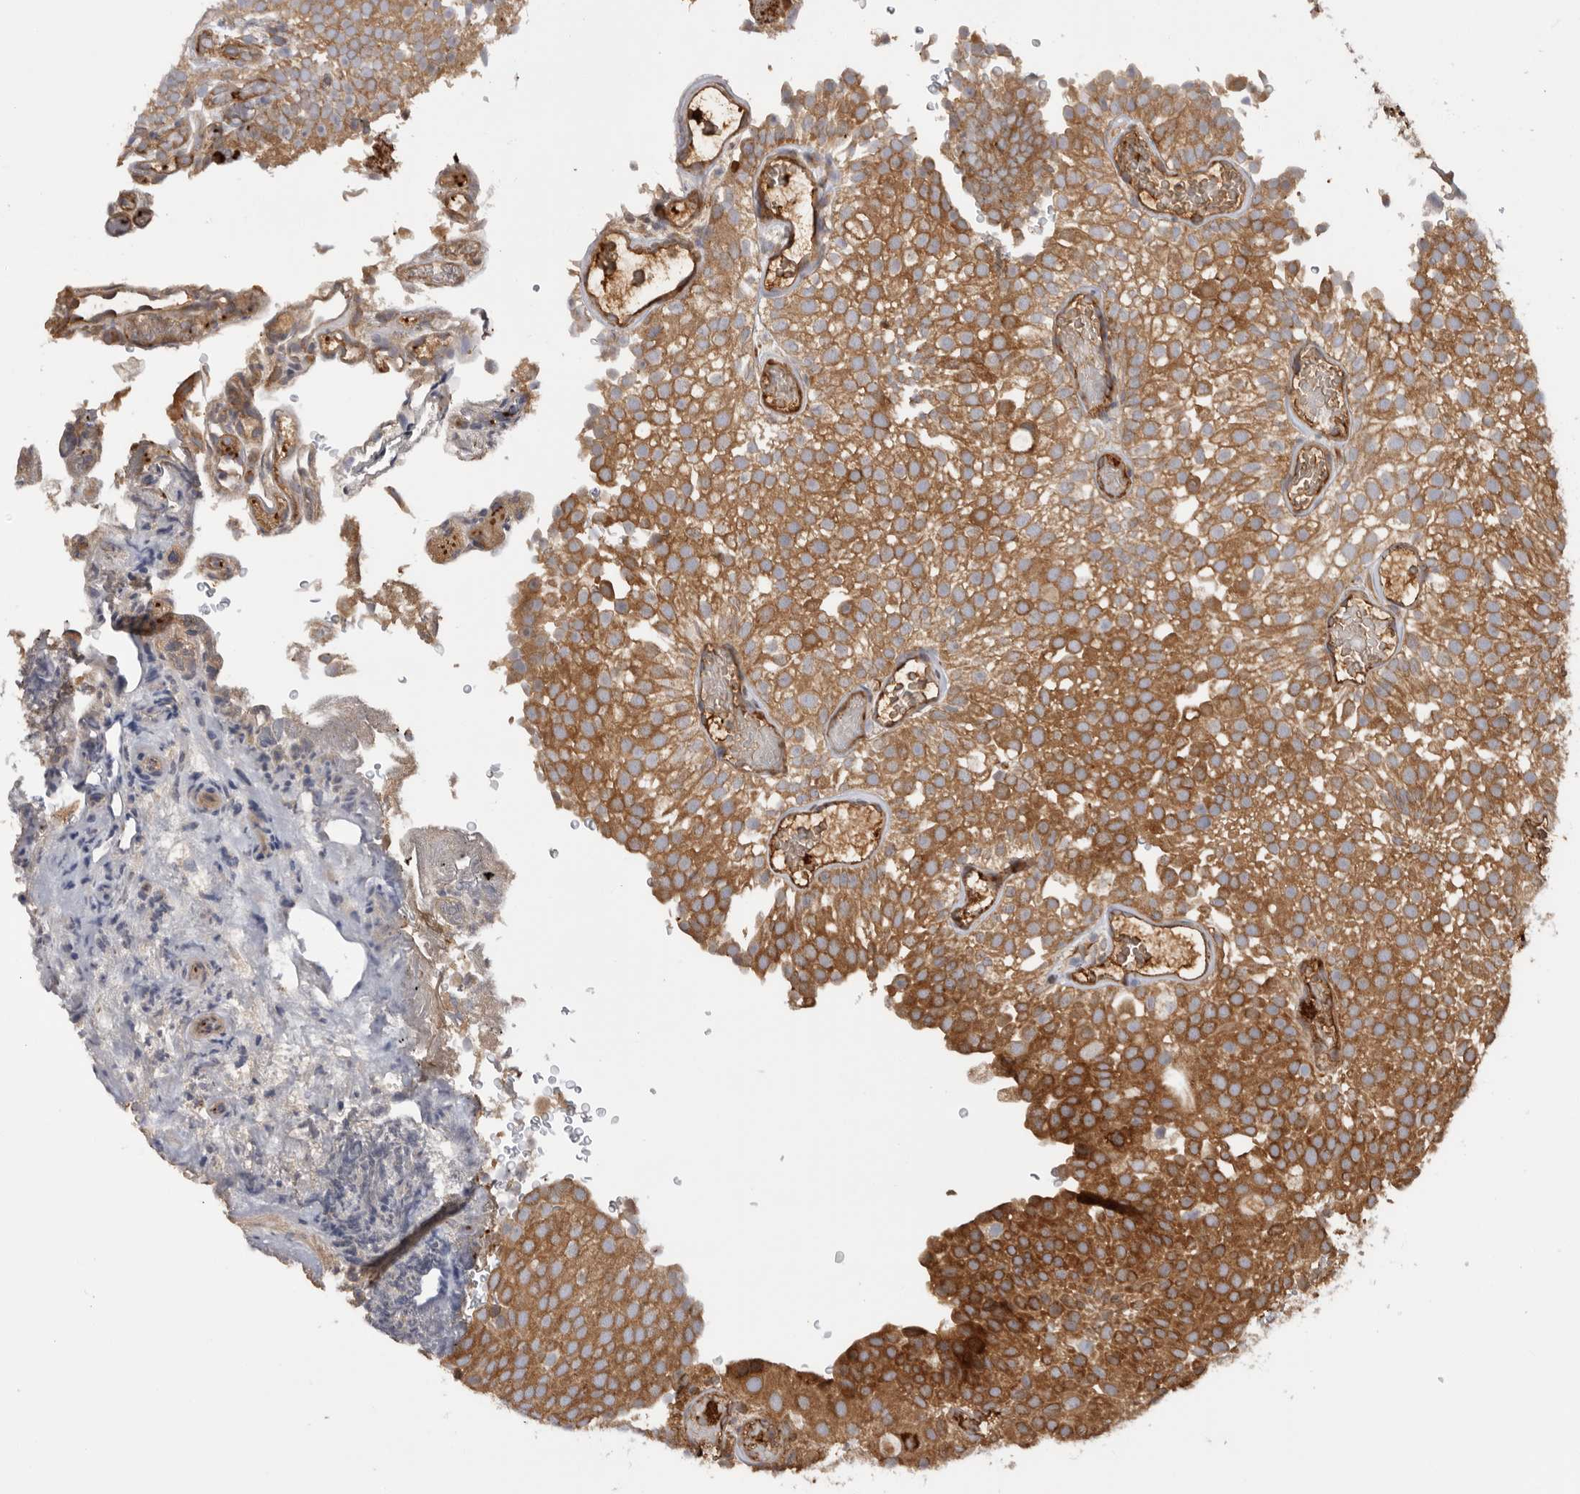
{"staining": {"intensity": "moderate", "quantity": ">75%", "location": "cytoplasmic/membranous"}, "tissue": "urothelial cancer", "cell_type": "Tumor cells", "image_type": "cancer", "snomed": [{"axis": "morphology", "description": "Urothelial carcinoma, Low grade"}, {"axis": "topography", "description": "Urinary bladder"}], "caption": "Urothelial carcinoma (low-grade) was stained to show a protein in brown. There is medium levels of moderate cytoplasmic/membranous expression in about >75% of tumor cells.", "gene": "CDC42BPB", "patient": {"sex": "male", "age": 78}}